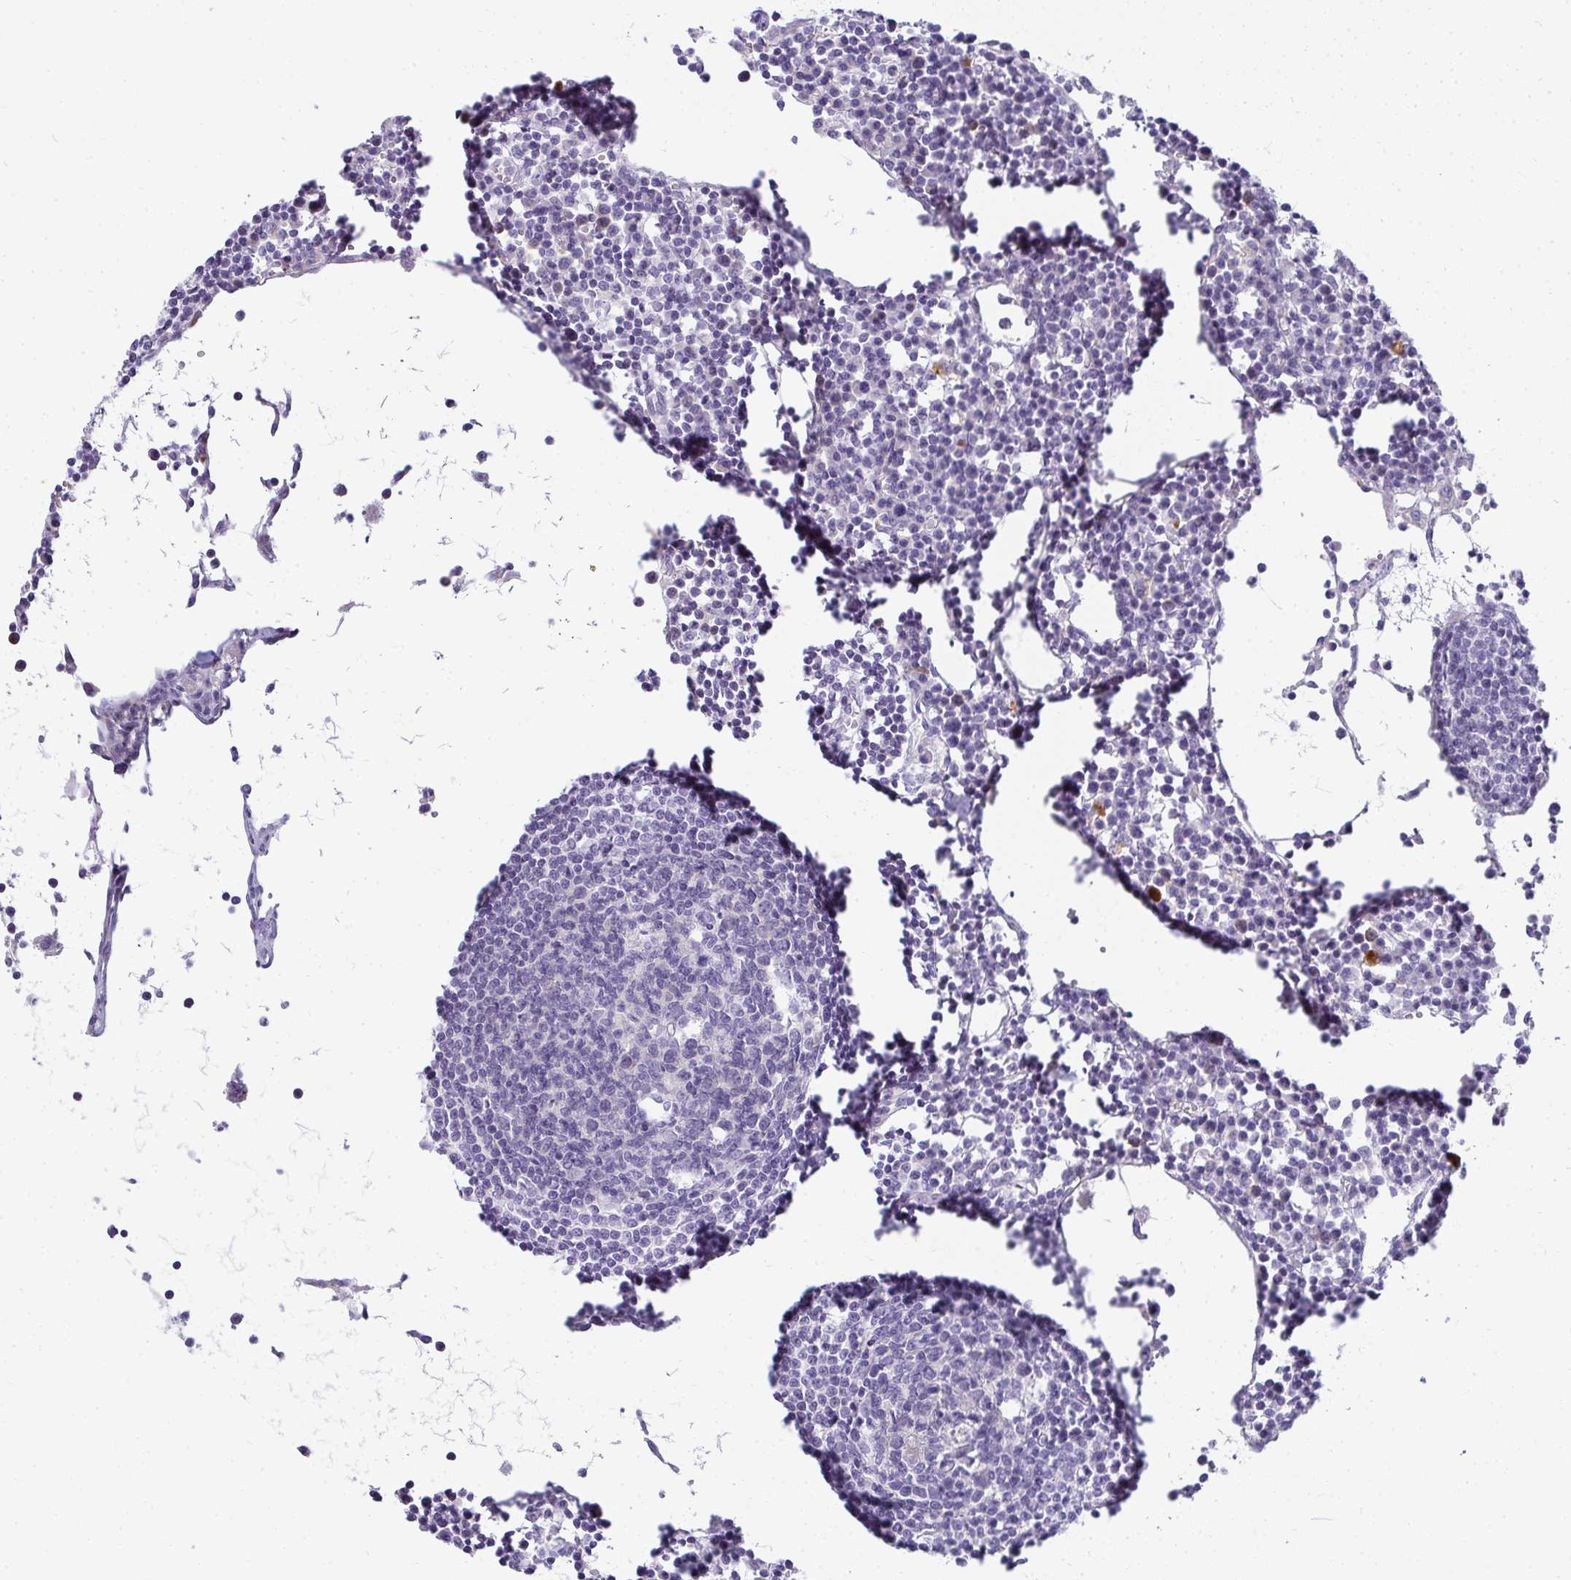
{"staining": {"intensity": "negative", "quantity": "none", "location": "none"}, "tissue": "lymph node", "cell_type": "Germinal center cells", "image_type": "normal", "snomed": [{"axis": "morphology", "description": "Normal tissue, NOS"}, {"axis": "topography", "description": "Lymph node"}], "caption": "A high-resolution micrograph shows immunohistochemistry staining of benign lymph node, which reveals no significant staining in germinal center cells.", "gene": "AK5", "patient": {"sex": "female", "age": 78}}